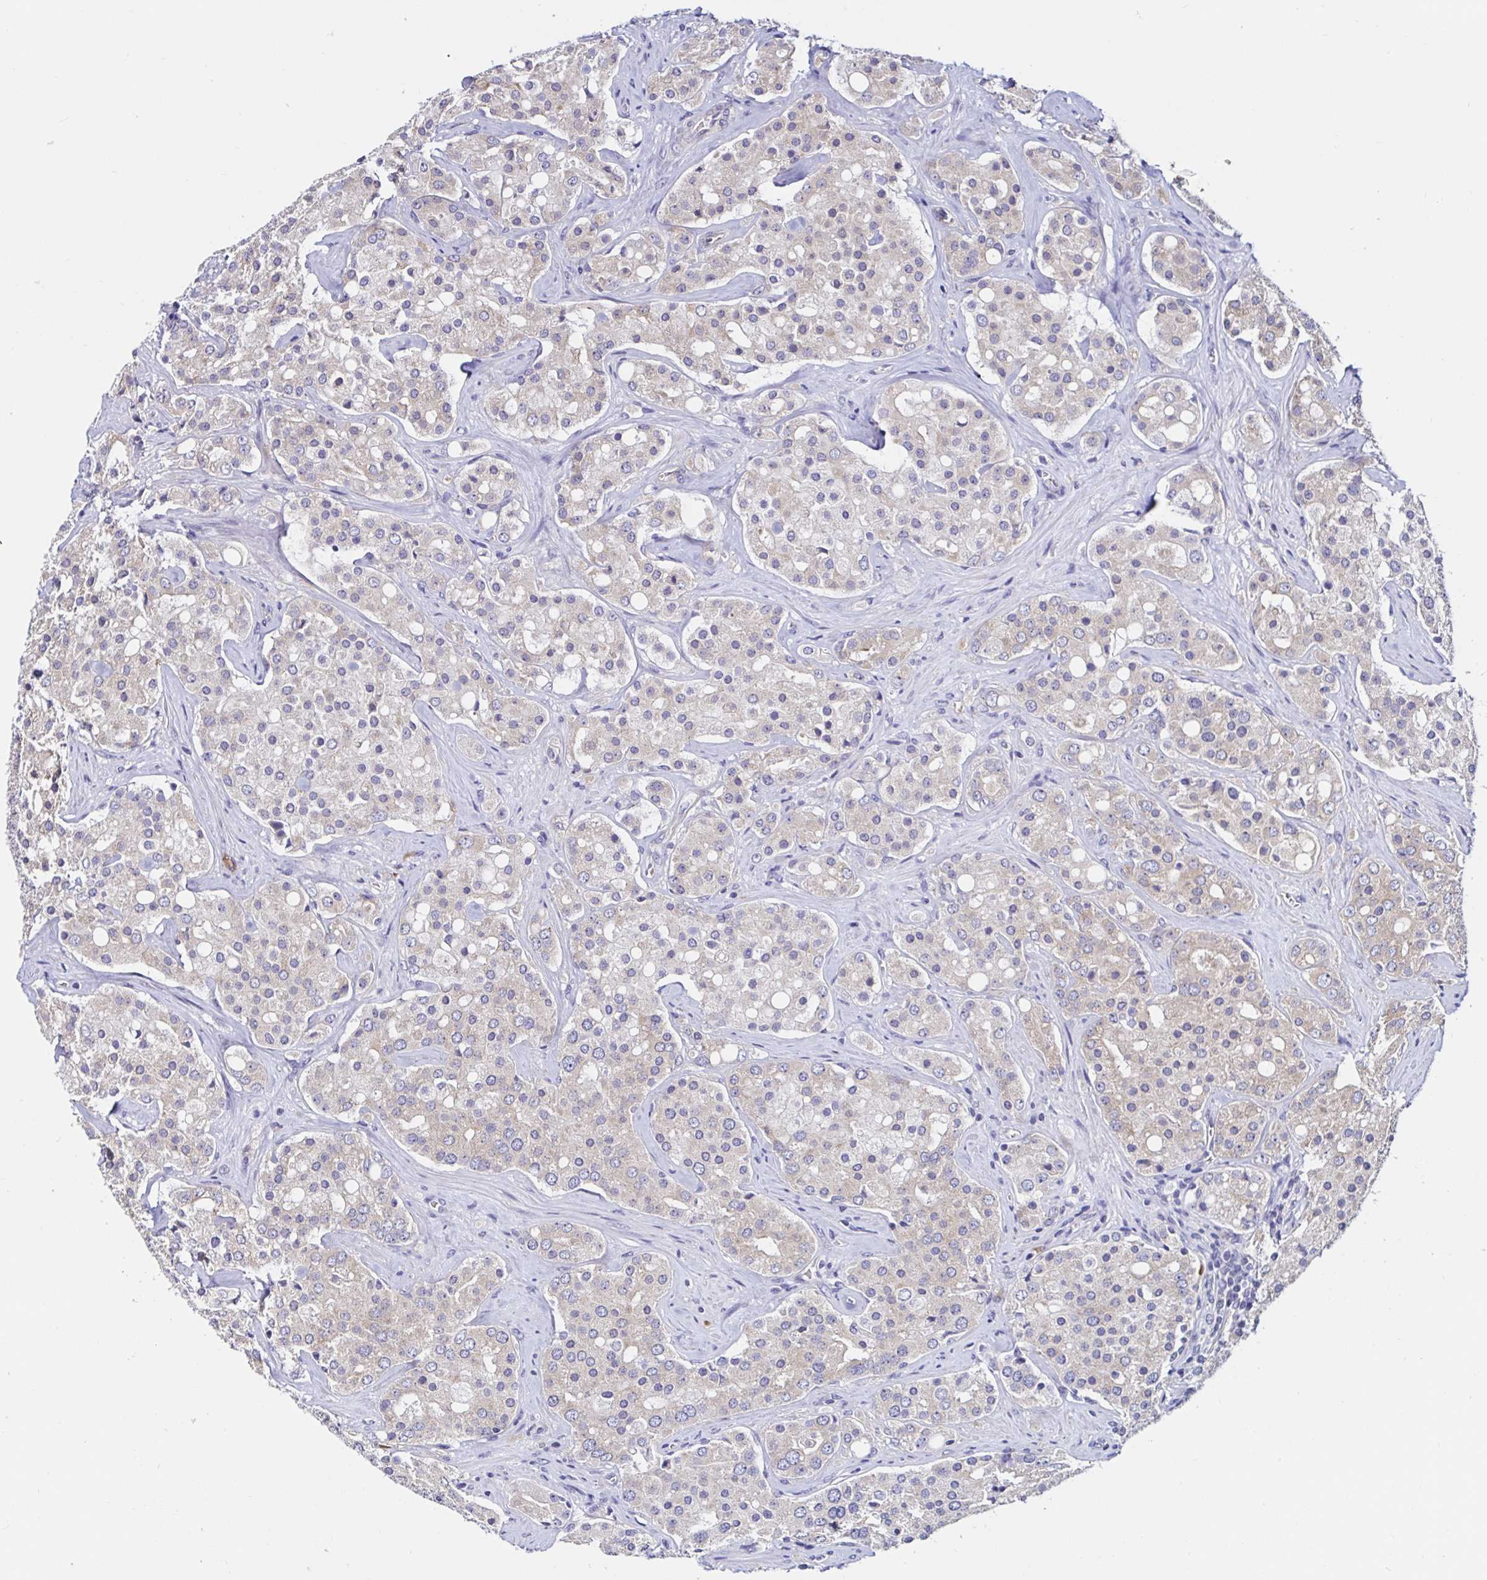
{"staining": {"intensity": "weak", "quantity": "25%-75%", "location": "cytoplasmic/membranous"}, "tissue": "prostate cancer", "cell_type": "Tumor cells", "image_type": "cancer", "snomed": [{"axis": "morphology", "description": "Adenocarcinoma, High grade"}, {"axis": "topography", "description": "Prostate"}], "caption": "Prostate cancer (adenocarcinoma (high-grade)) stained for a protein exhibits weak cytoplasmic/membranous positivity in tumor cells.", "gene": "VSIG2", "patient": {"sex": "male", "age": 67}}